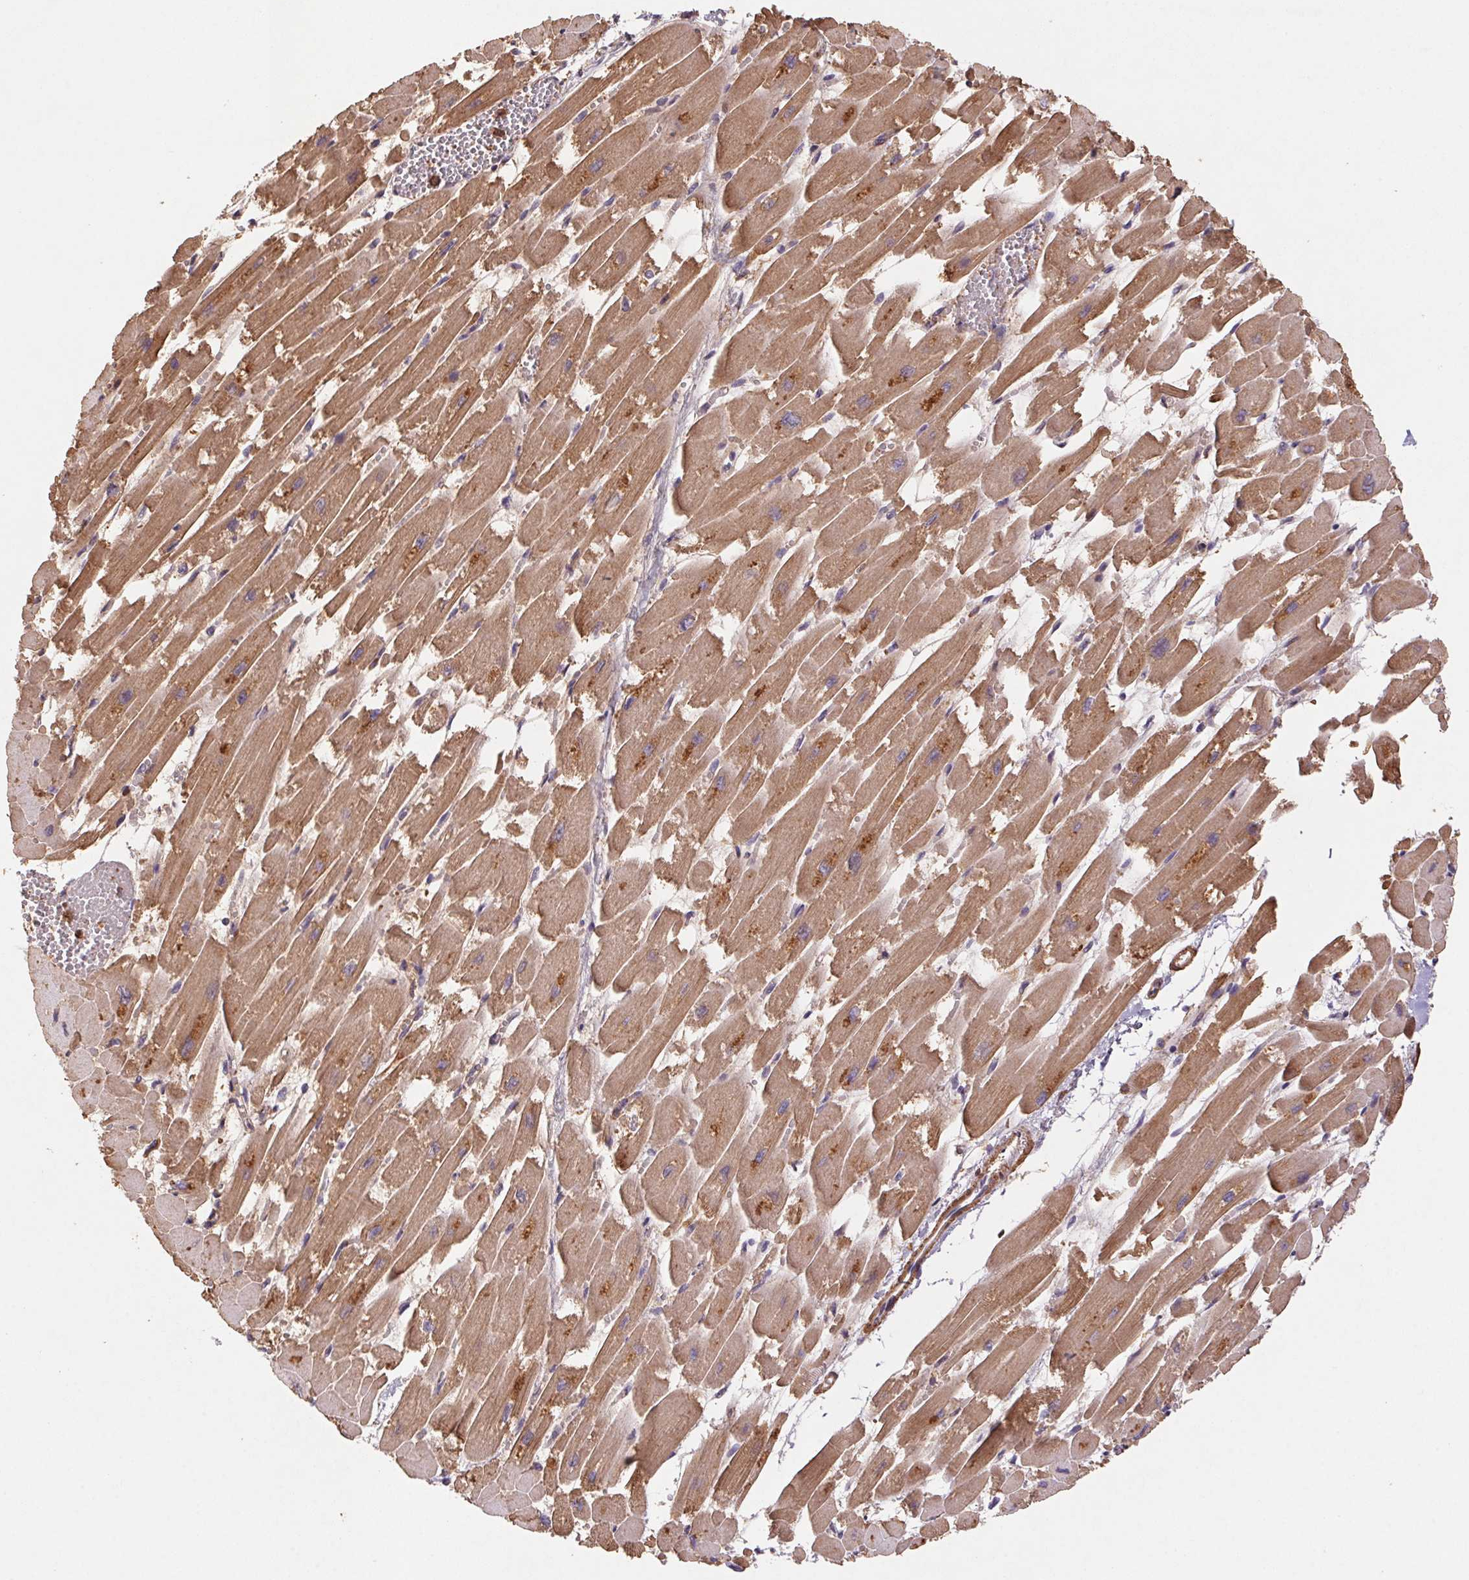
{"staining": {"intensity": "moderate", "quantity": ">75%", "location": "cytoplasmic/membranous"}, "tissue": "heart muscle", "cell_type": "Cardiomyocytes", "image_type": "normal", "snomed": [{"axis": "morphology", "description": "Normal tissue, NOS"}, {"axis": "topography", "description": "Heart"}], "caption": "The image demonstrates a brown stain indicating the presence of a protein in the cytoplasmic/membranous of cardiomyocytes in heart muscle. Immunohistochemistry stains the protein of interest in brown and the nuclei are stained blue.", "gene": "ATG10", "patient": {"sex": "female", "age": 52}}